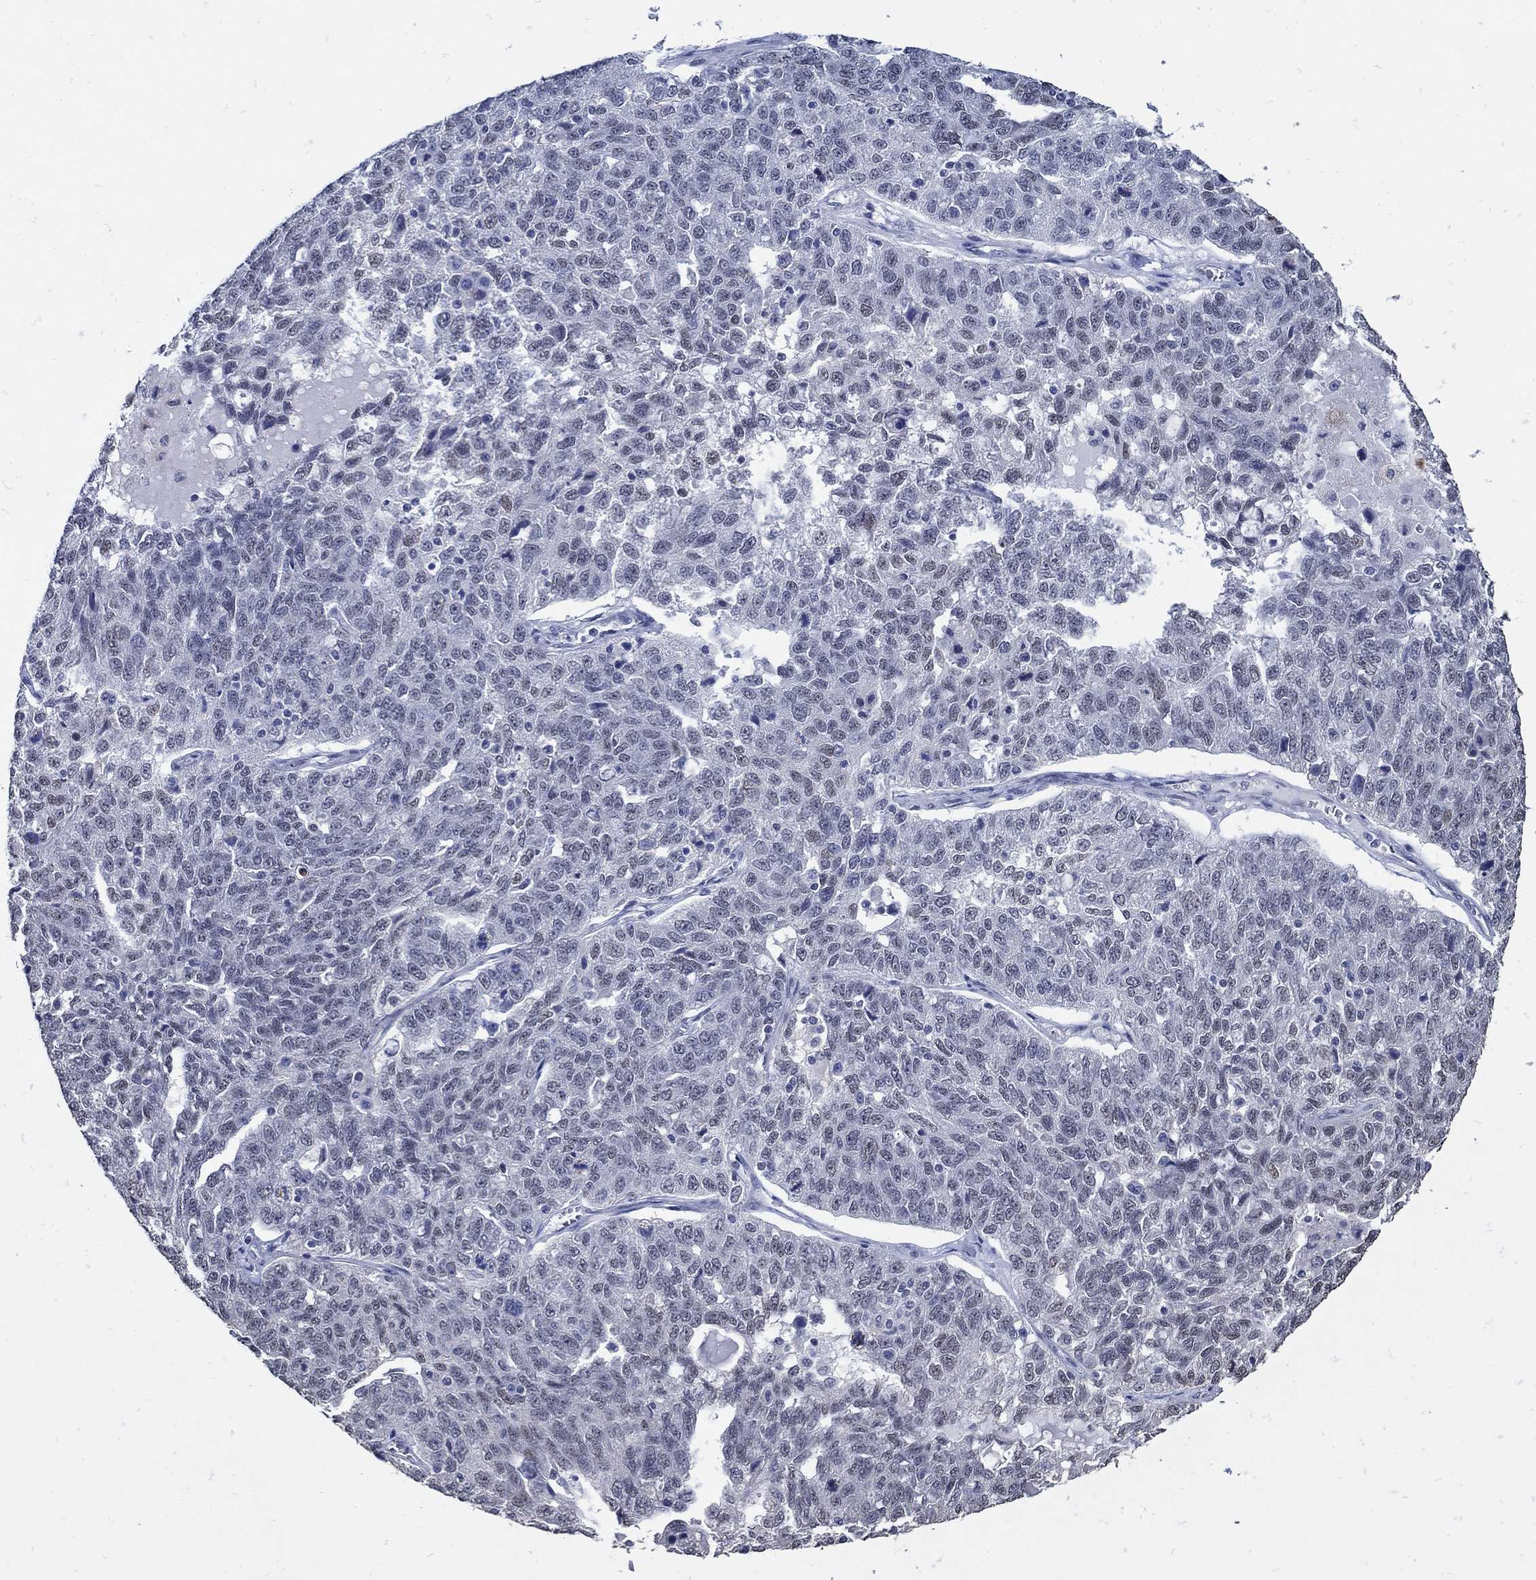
{"staining": {"intensity": "negative", "quantity": "none", "location": "none"}, "tissue": "ovarian cancer", "cell_type": "Tumor cells", "image_type": "cancer", "snomed": [{"axis": "morphology", "description": "Cystadenocarcinoma, serous, NOS"}, {"axis": "topography", "description": "Ovary"}], "caption": "Immunohistochemistry (IHC) of human ovarian cancer demonstrates no expression in tumor cells.", "gene": "KCNN3", "patient": {"sex": "female", "age": 71}}